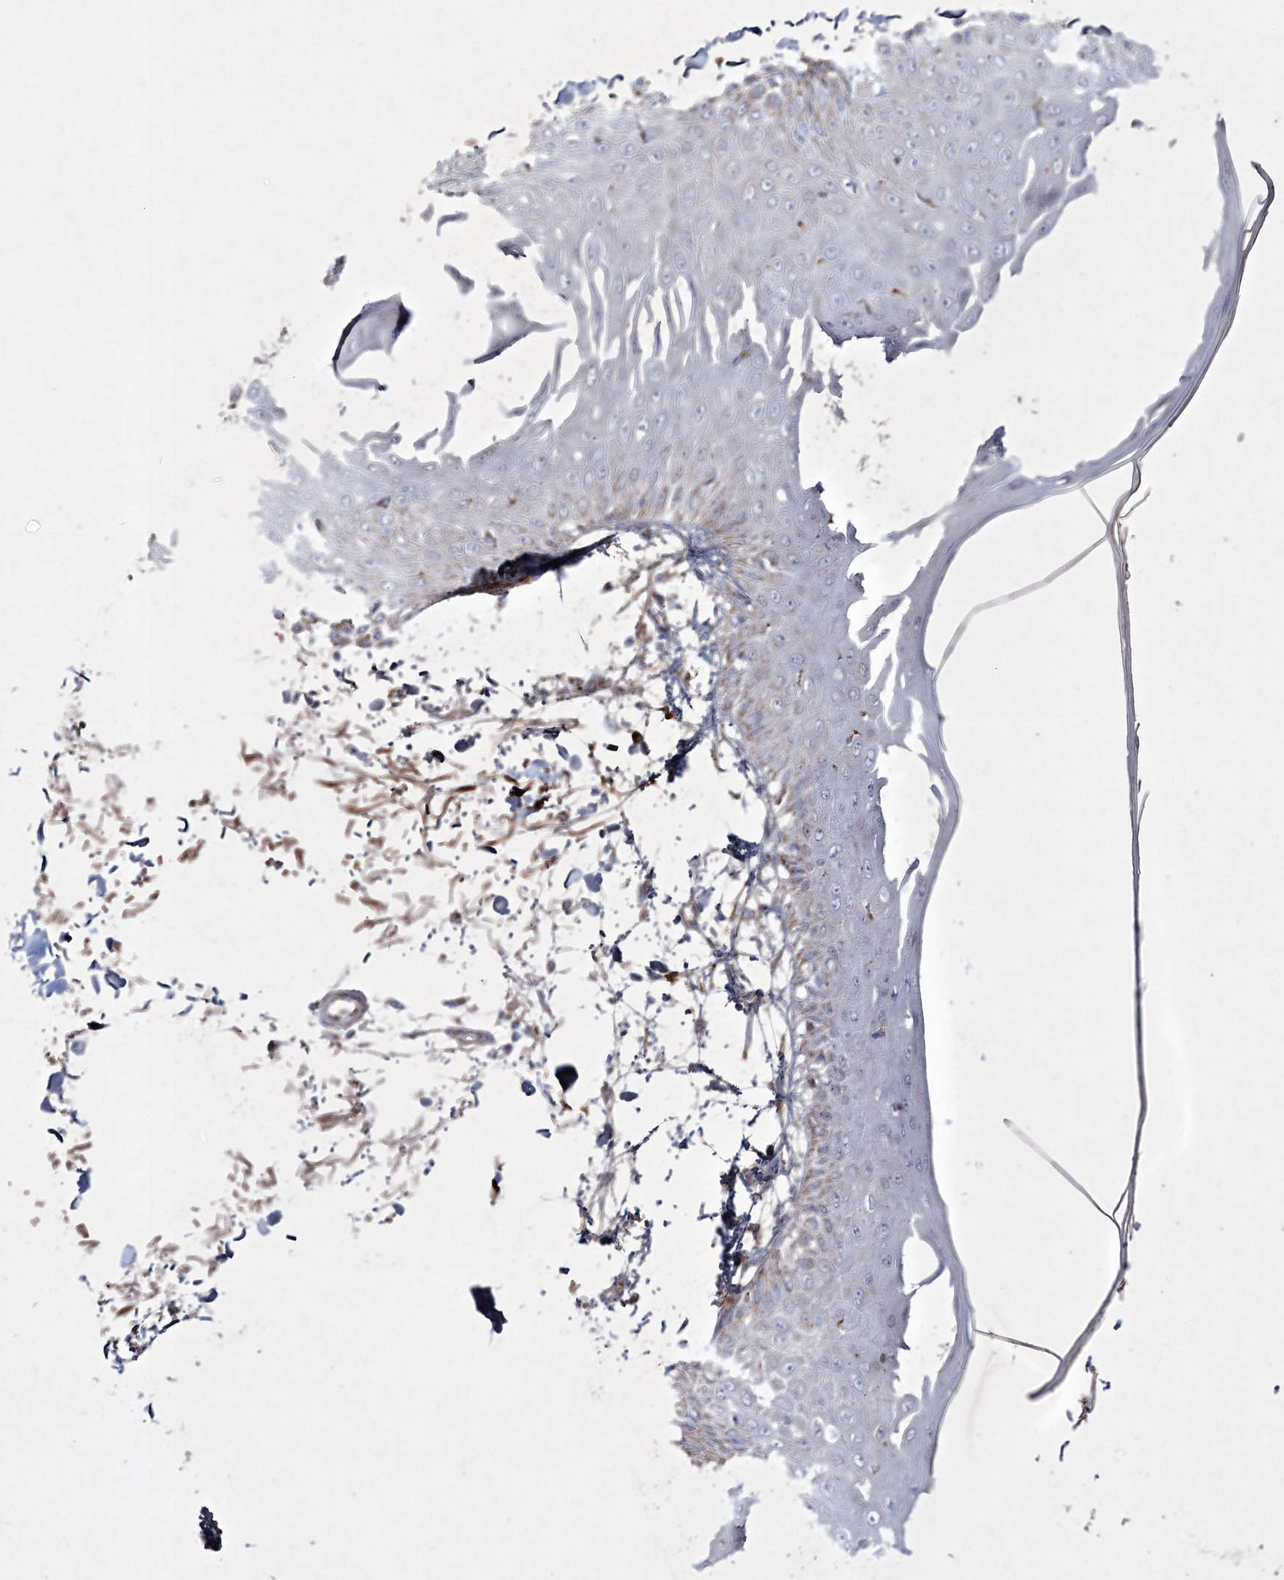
{"staining": {"intensity": "negative", "quantity": "none", "location": "none"}, "tissue": "skin", "cell_type": "Fibroblasts", "image_type": "normal", "snomed": [{"axis": "morphology", "description": "Normal tissue, NOS"}, {"axis": "morphology", "description": "Squamous cell carcinoma, NOS"}, {"axis": "topography", "description": "Skin"}, {"axis": "topography", "description": "Peripheral nerve tissue"}], "caption": "This is a image of immunohistochemistry staining of normal skin, which shows no expression in fibroblasts.", "gene": "RICTOR", "patient": {"sex": "male", "age": 83}}